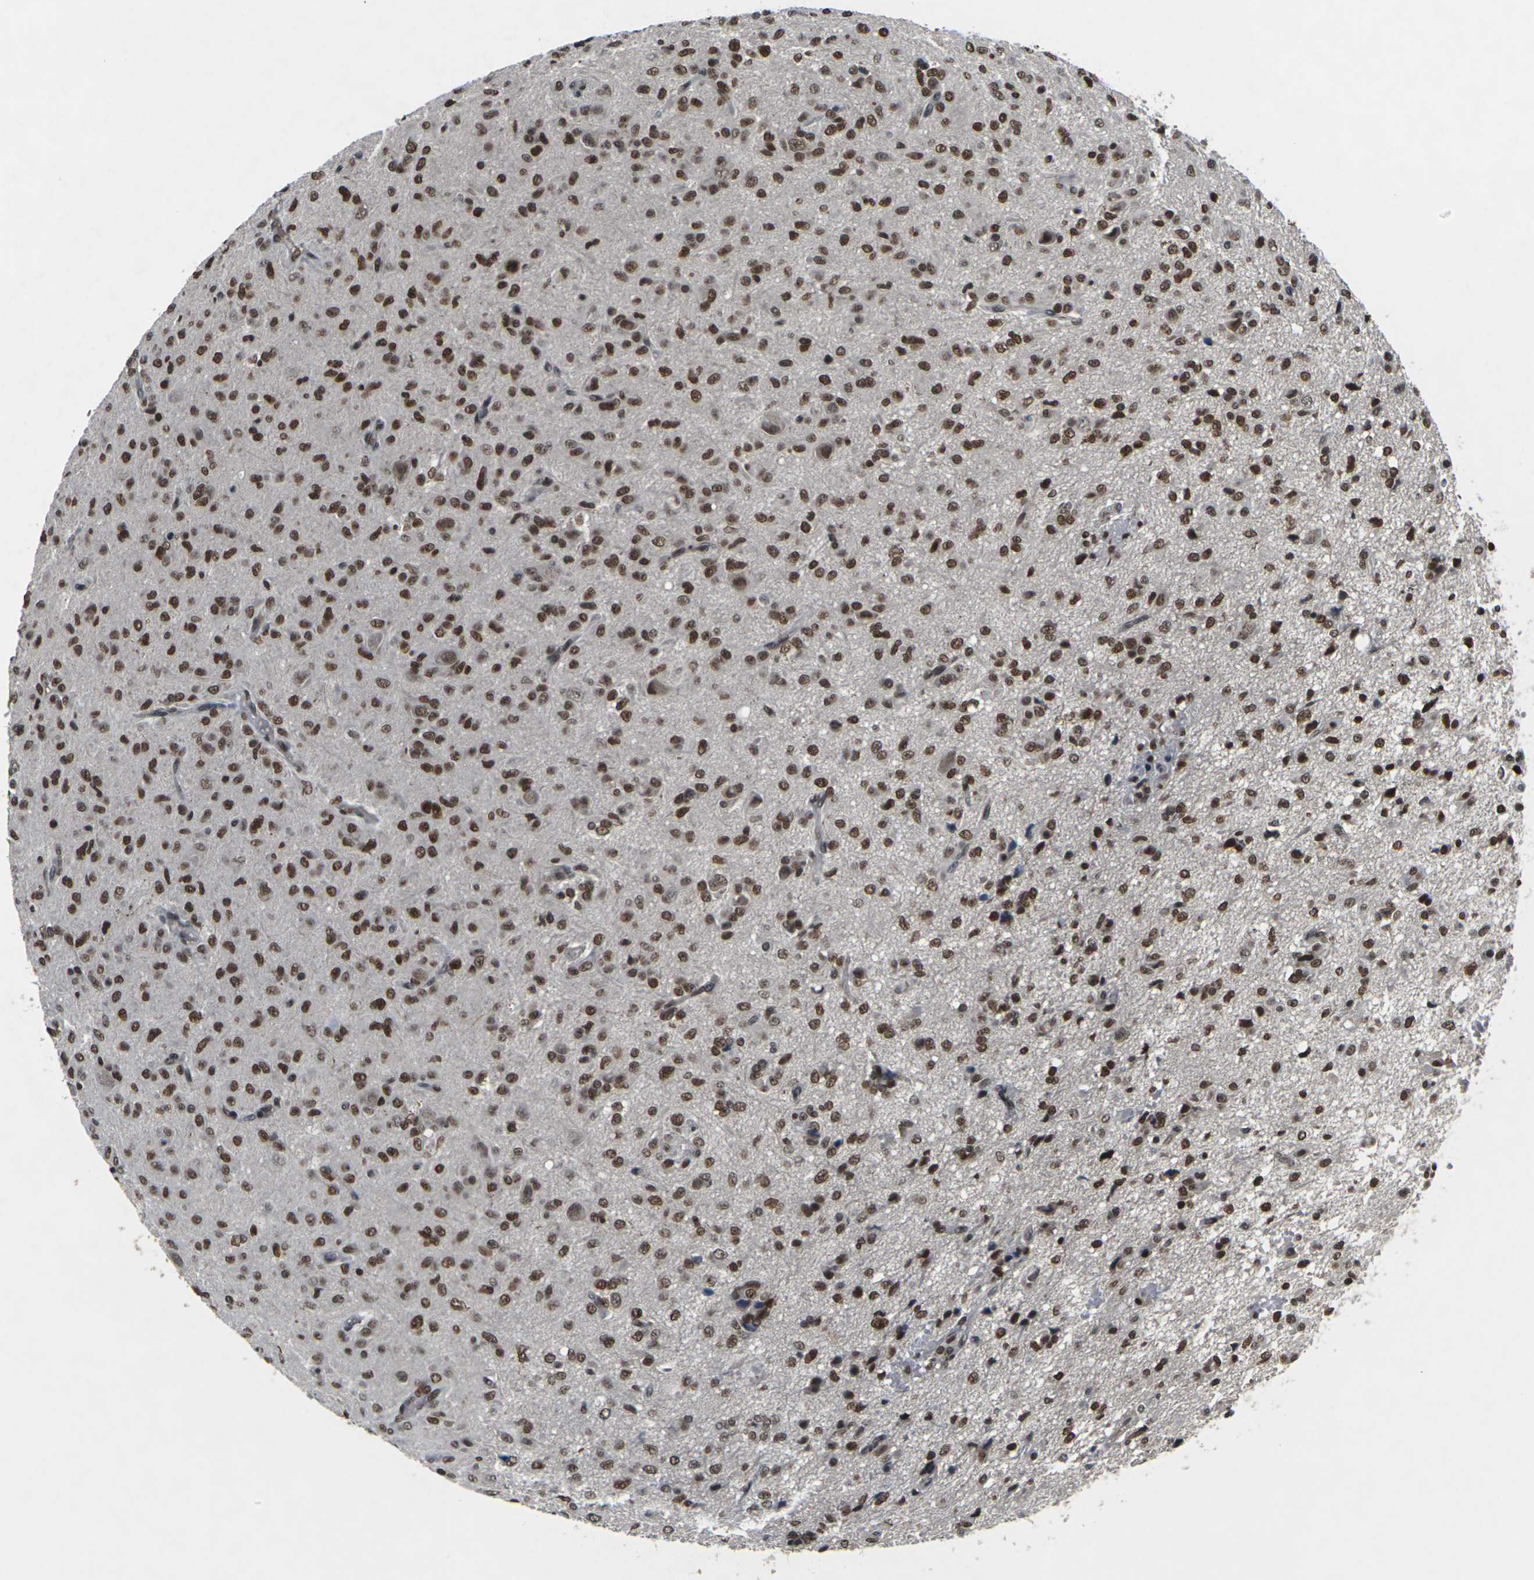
{"staining": {"intensity": "strong", "quantity": ">75%", "location": "nuclear"}, "tissue": "glioma", "cell_type": "Tumor cells", "image_type": "cancer", "snomed": [{"axis": "morphology", "description": "Glioma, malignant, High grade"}, {"axis": "topography", "description": "Brain"}], "caption": "This image demonstrates malignant glioma (high-grade) stained with immunohistochemistry to label a protein in brown. The nuclear of tumor cells show strong positivity for the protein. Nuclei are counter-stained blue.", "gene": "NELFA", "patient": {"sex": "female", "age": 59}}